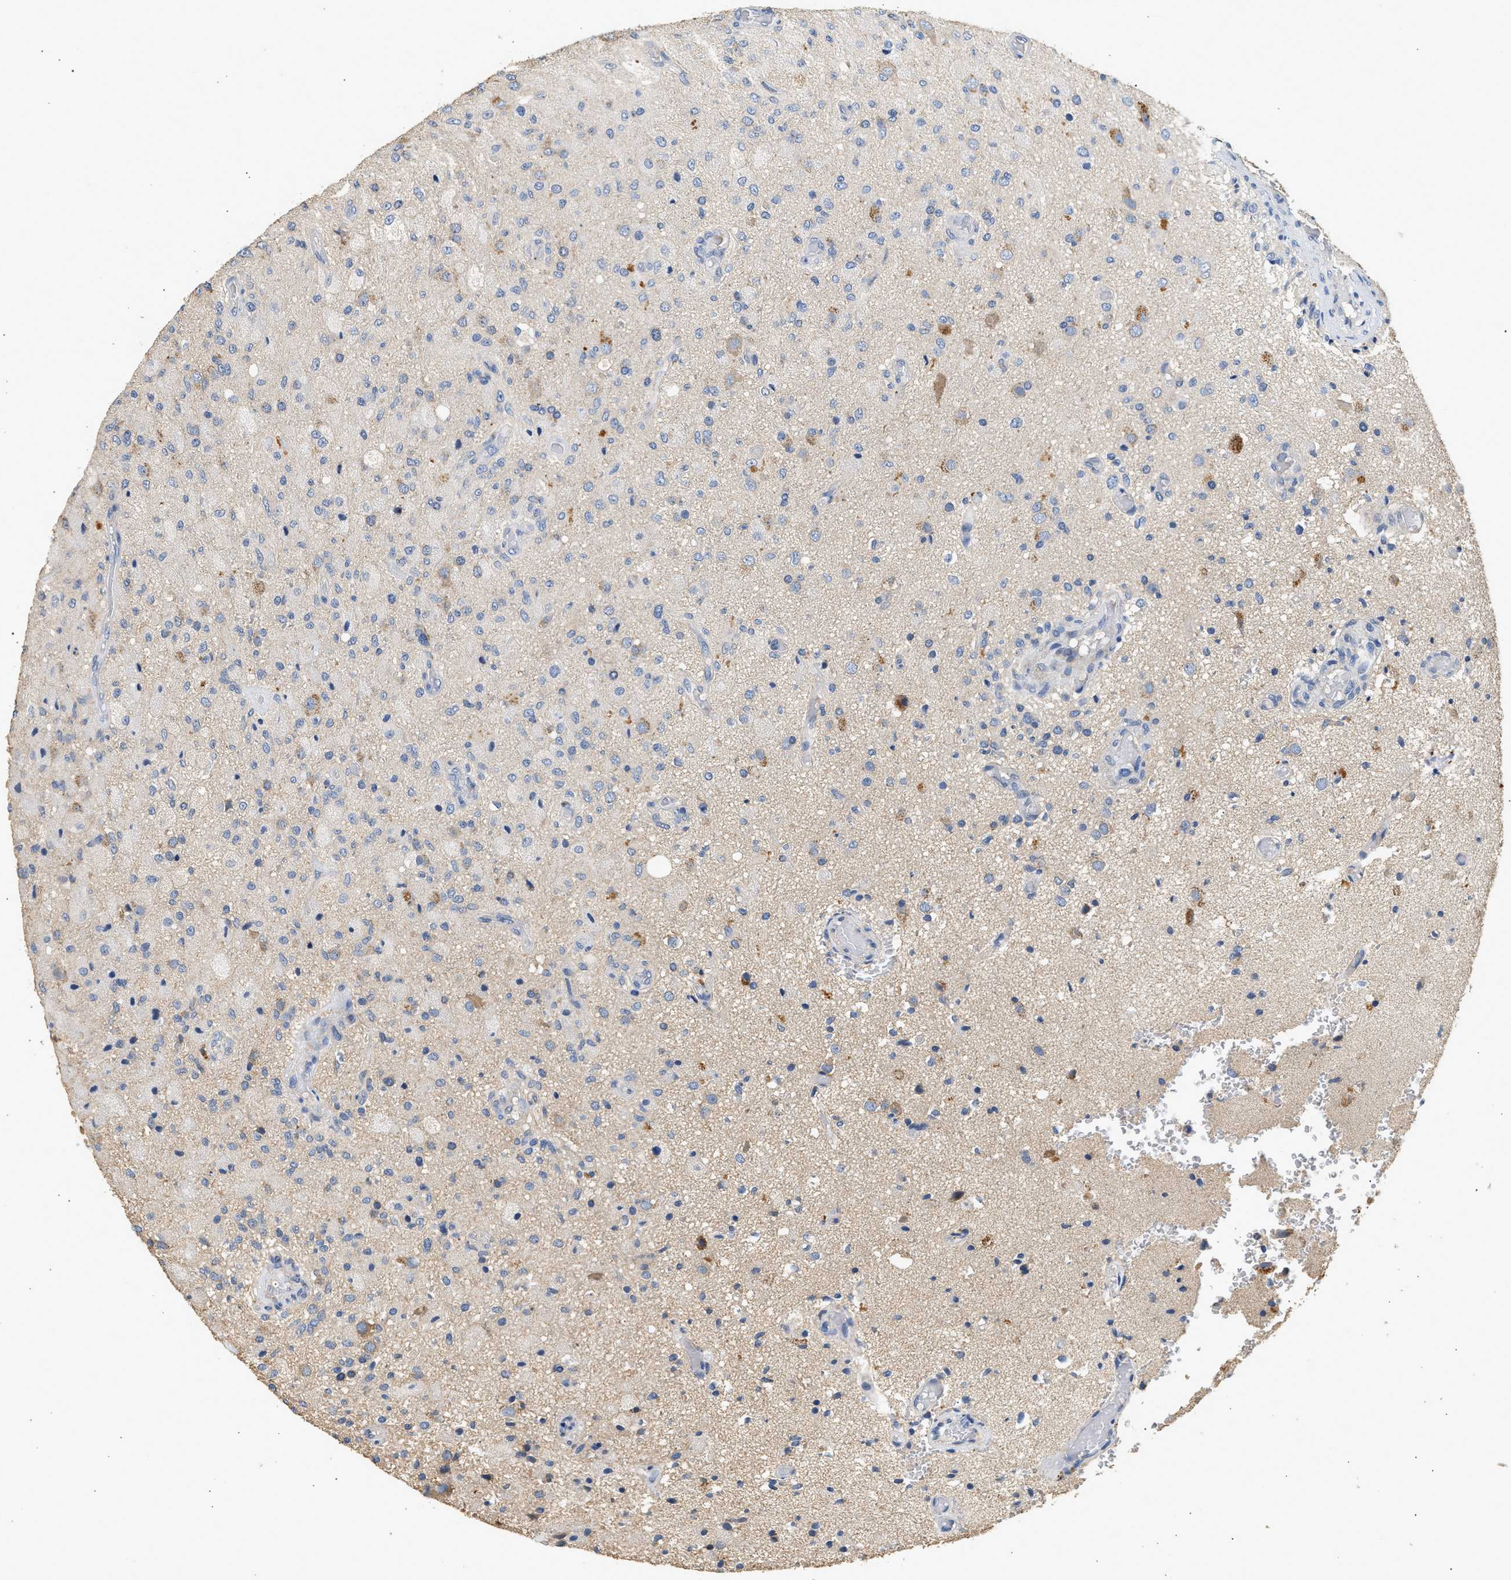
{"staining": {"intensity": "negative", "quantity": "none", "location": "none"}, "tissue": "glioma", "cell_type": "Tumor cells", "image_type": "cancer", "snomed": [{"axis": "morphology", "description": "Normal tissue, NOS"}, {"axis": "morphology", "description": "Glioma, malignant, High grade"}, {"axis": "topography", "description": "Cerebral cortex"}], "caption": "Tumor cells are negative for protein expression in human glioma.", "gene": "WDR31", "patient": {"sex": "male", "age": 77}}